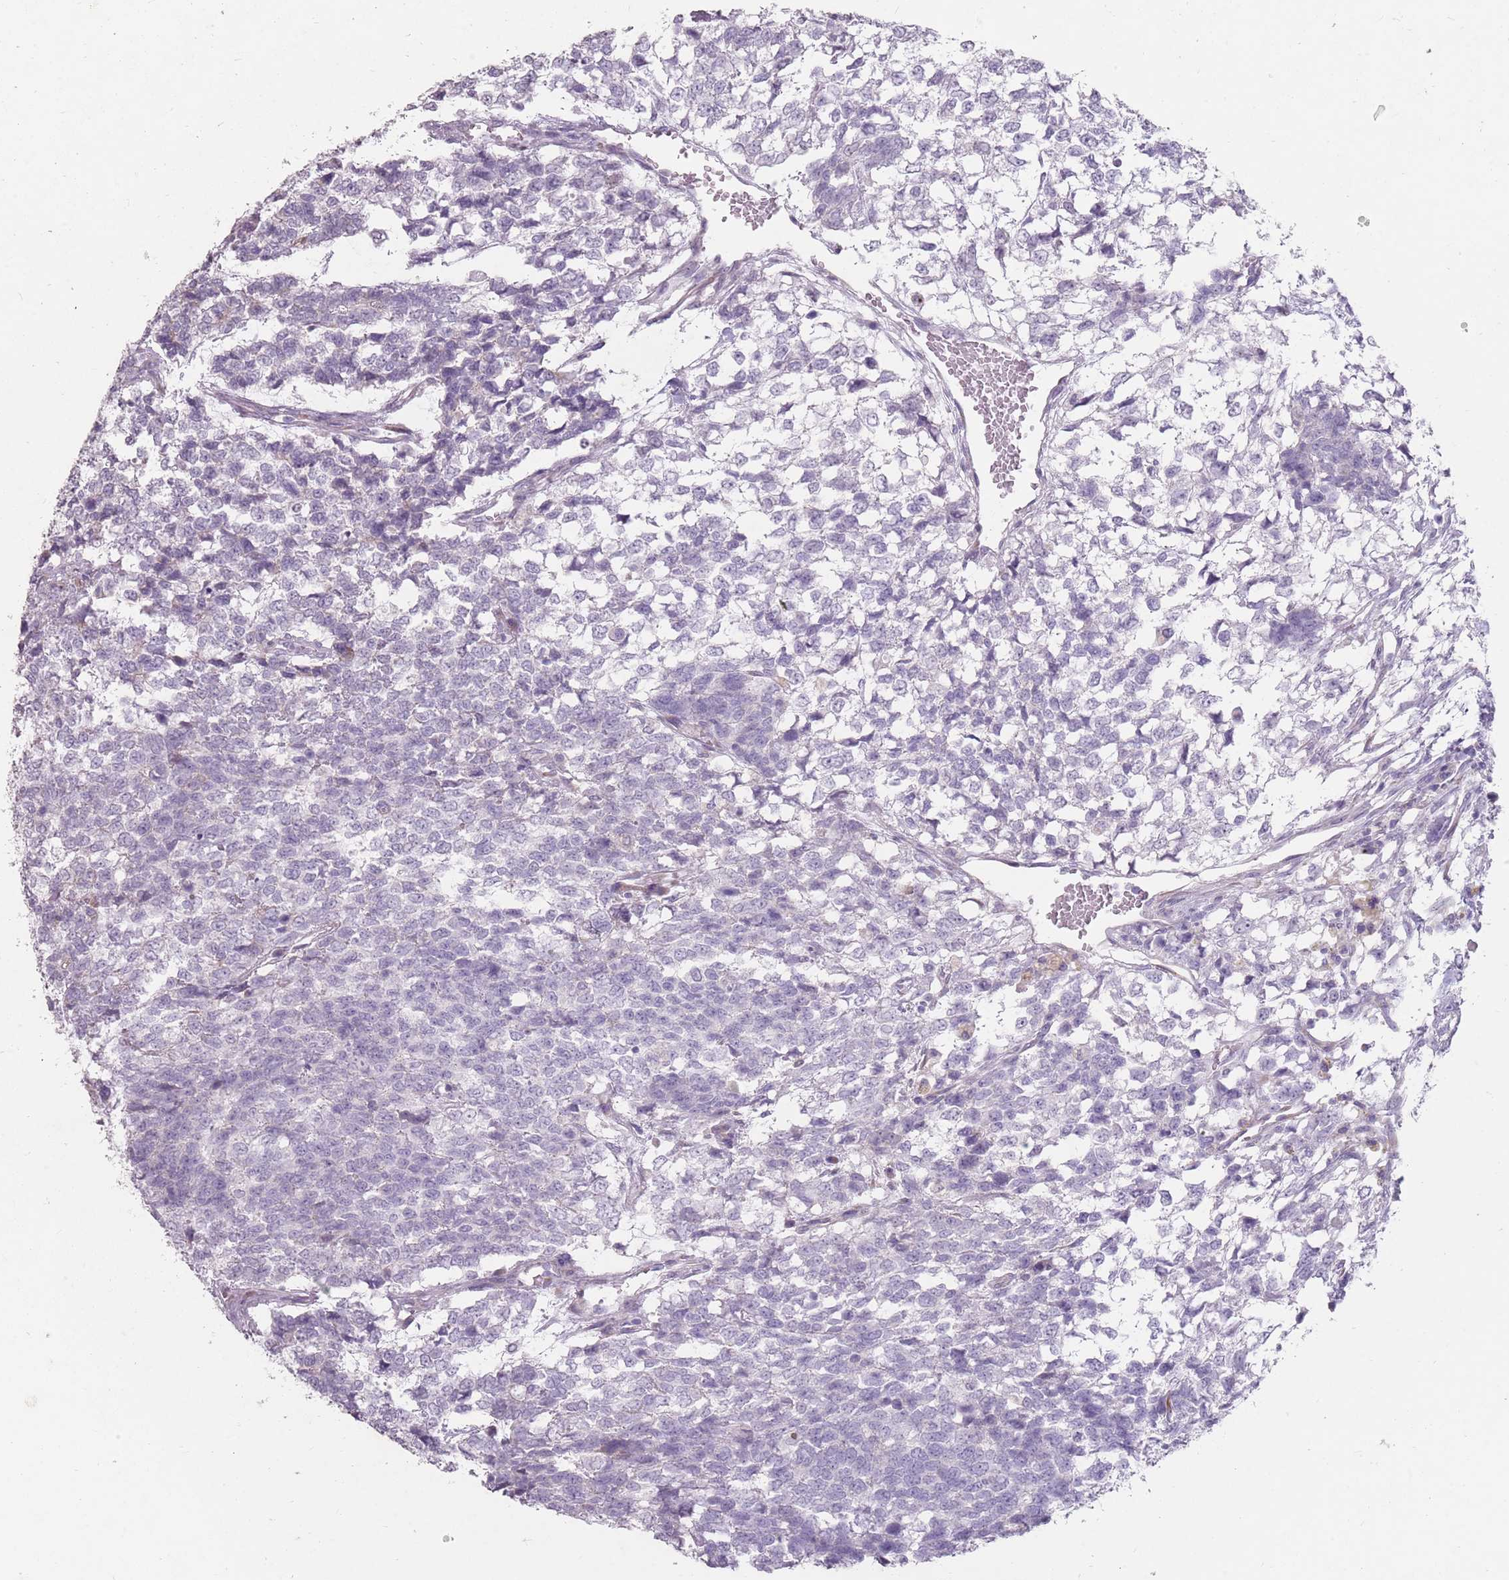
{"staining": {"intensity": "negative", "quantity": "none", "location": "none"}, "tissue": "testis cancer", "cell_type": "Tumor cells", "image_type": "cancer", "snomed": [{"axis": "morphology", "description": "Carcinoma, Embryonal, NOS"}, {"axis": "topography", "description": "Testis"}], "caption": "Tumor cells are negative for brown protein staining in testis embryonal carcinoma.", "gene": "DDX4", "patient": {"sex": "male", "age": 23}}